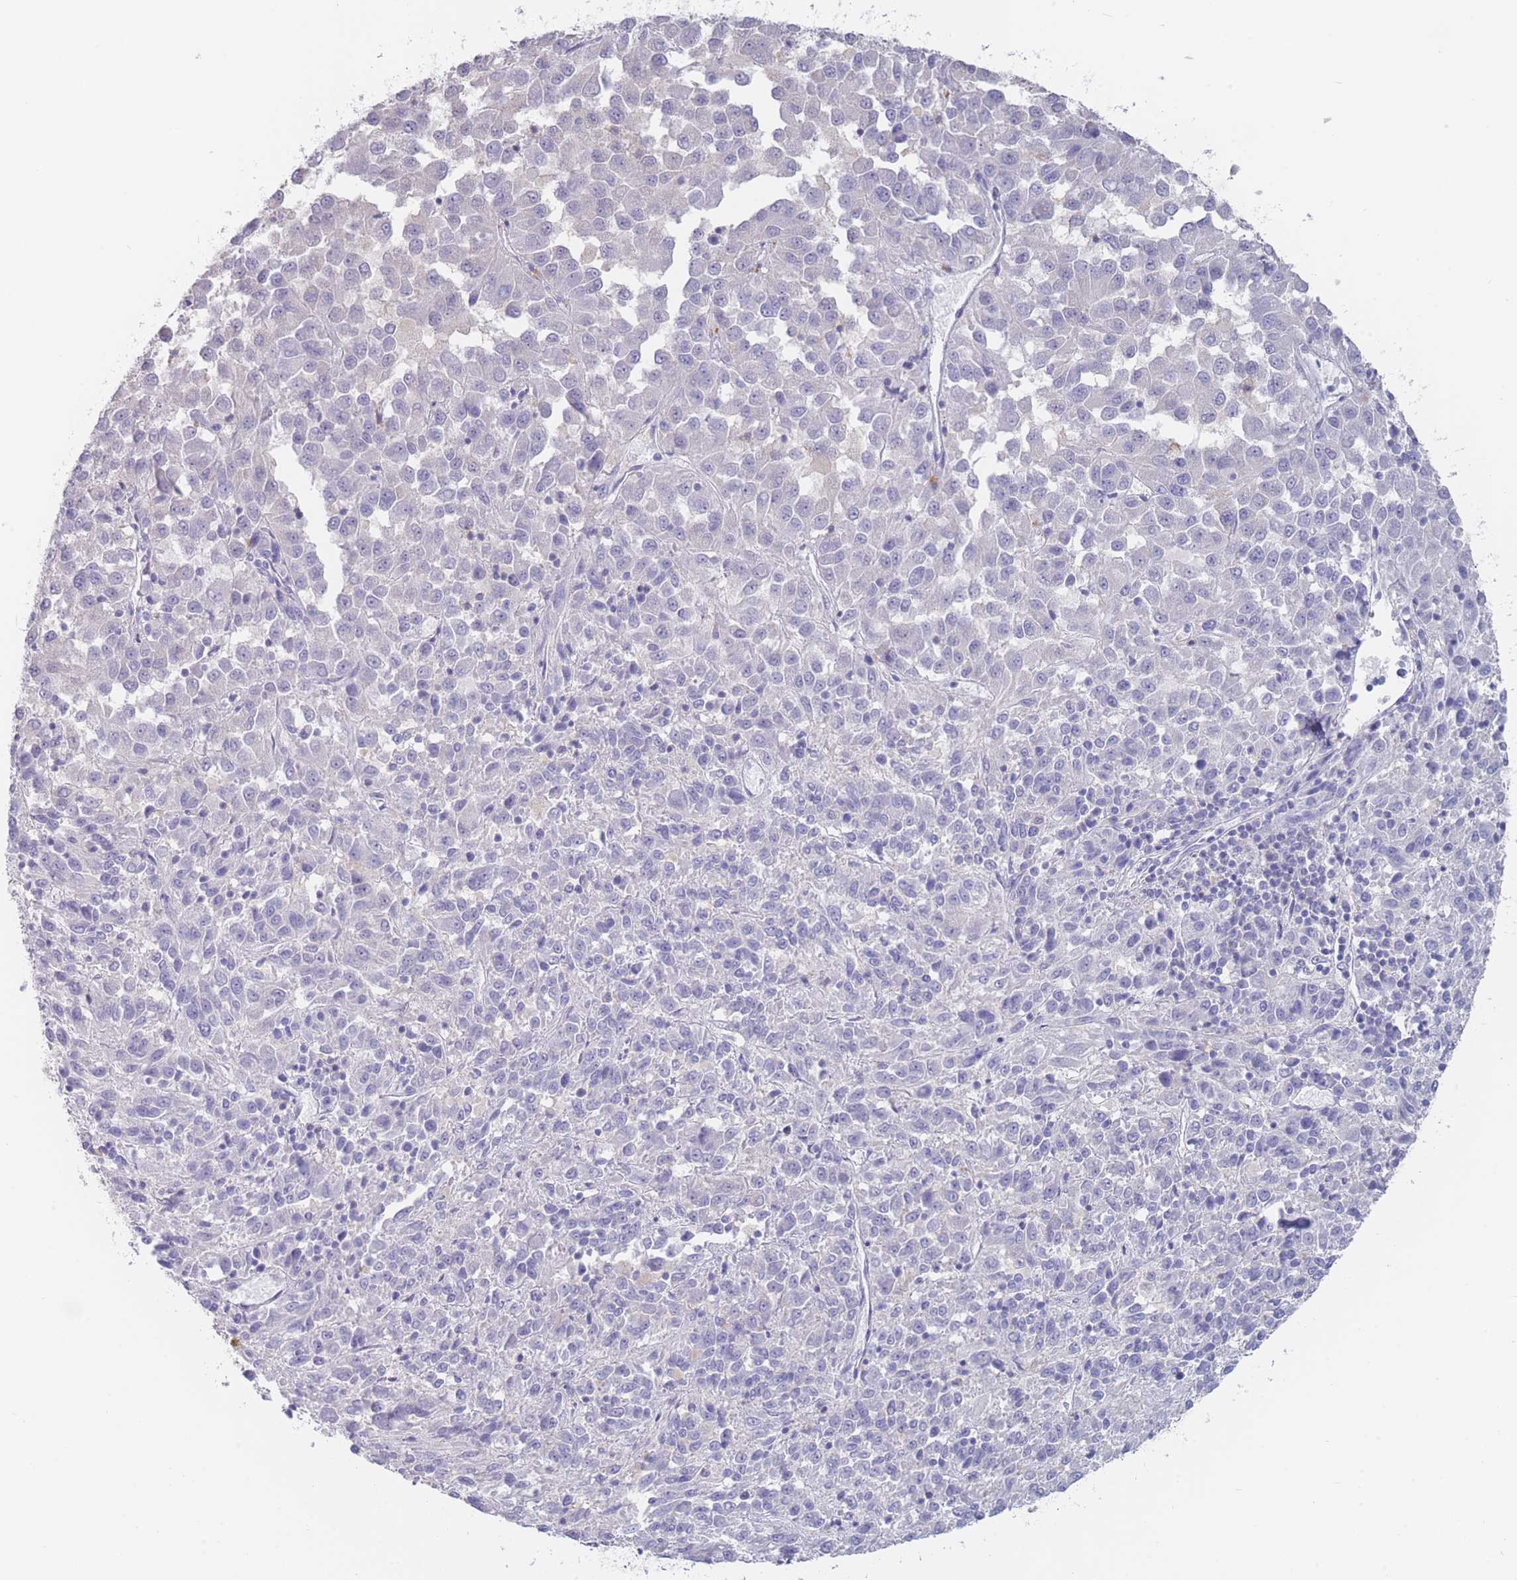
{"staining": {"intensity": "negative", "quantity": "none", "location": "none"}, "tissue": "melanoma", "cell_type": "Tumor cells", "image_type": "cancer", "snomed": [{"axis": "morphology", "description": "Malignant melanoma, Metastatic site"}, {"axis": "topography", "description": "Lung"}], "caption": "The image reveals no significant expression in tumor cells of malignant melanoma (metastatic site).", "gene": "CYP51A1", "patient": {"sex": "male", "age": 64}}